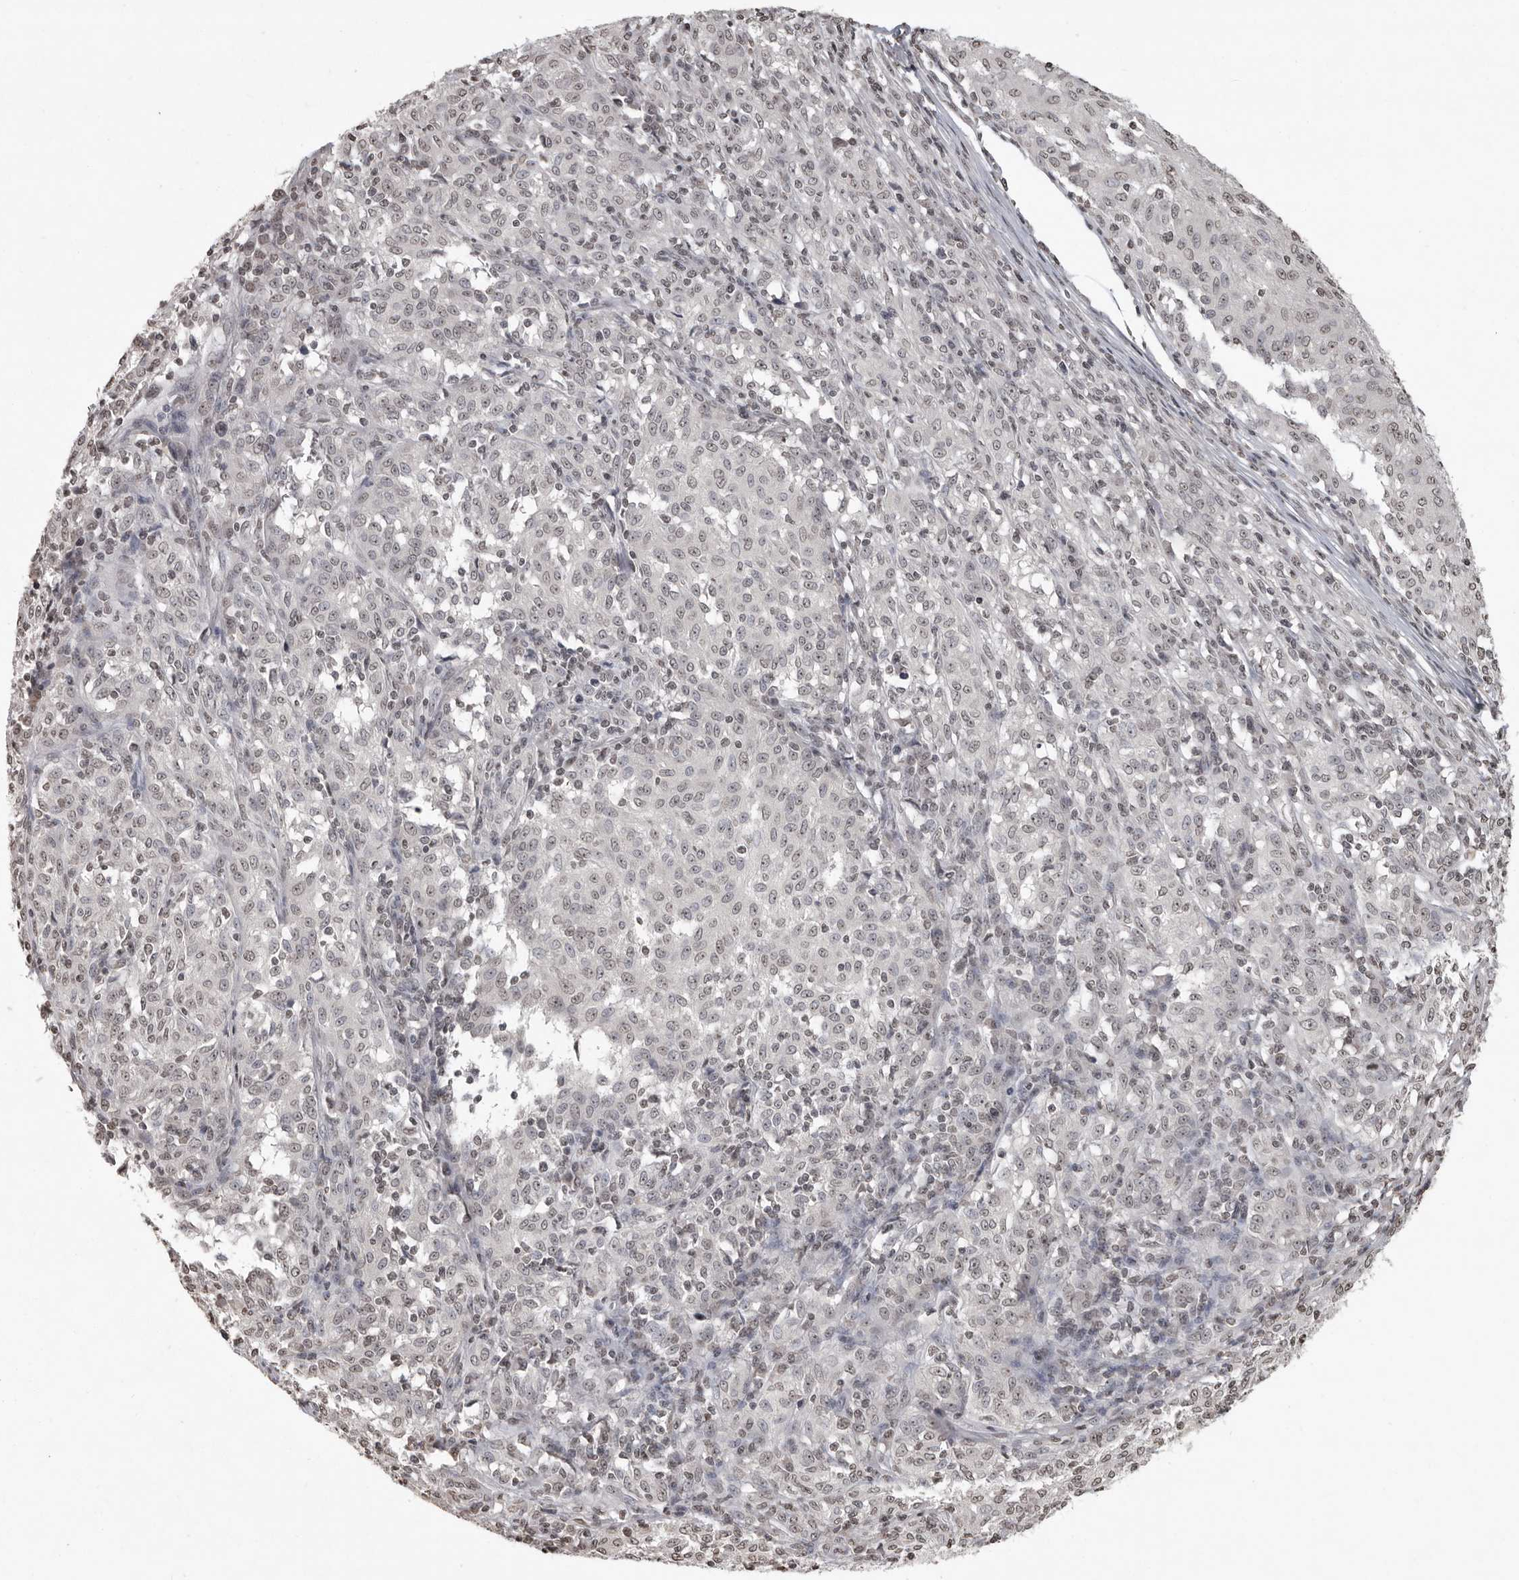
{"staining": {"intensity": "negative", "quantity": "none", "location": "none"}, "tissue": "melanoma", "cell_type": "Tumor cells", "image_type": "cancer", "snomed": [{"axis": "morphology", "description": "Malignant melanoma, NOS"}, {"axis": "topography", "description": "Skin"}], "caption": "The image demonstrates no staining of tumor cells in malignant melanoma. The staining was performed using DAB (3,3'-diaminobenzidine) to visualize the protein expression in brown, while the nuclei were stained in blue with hematoxylin (Magnification: 20x).", "gene": "WDR45", "patient": {"sex": "female", "age": 72}}